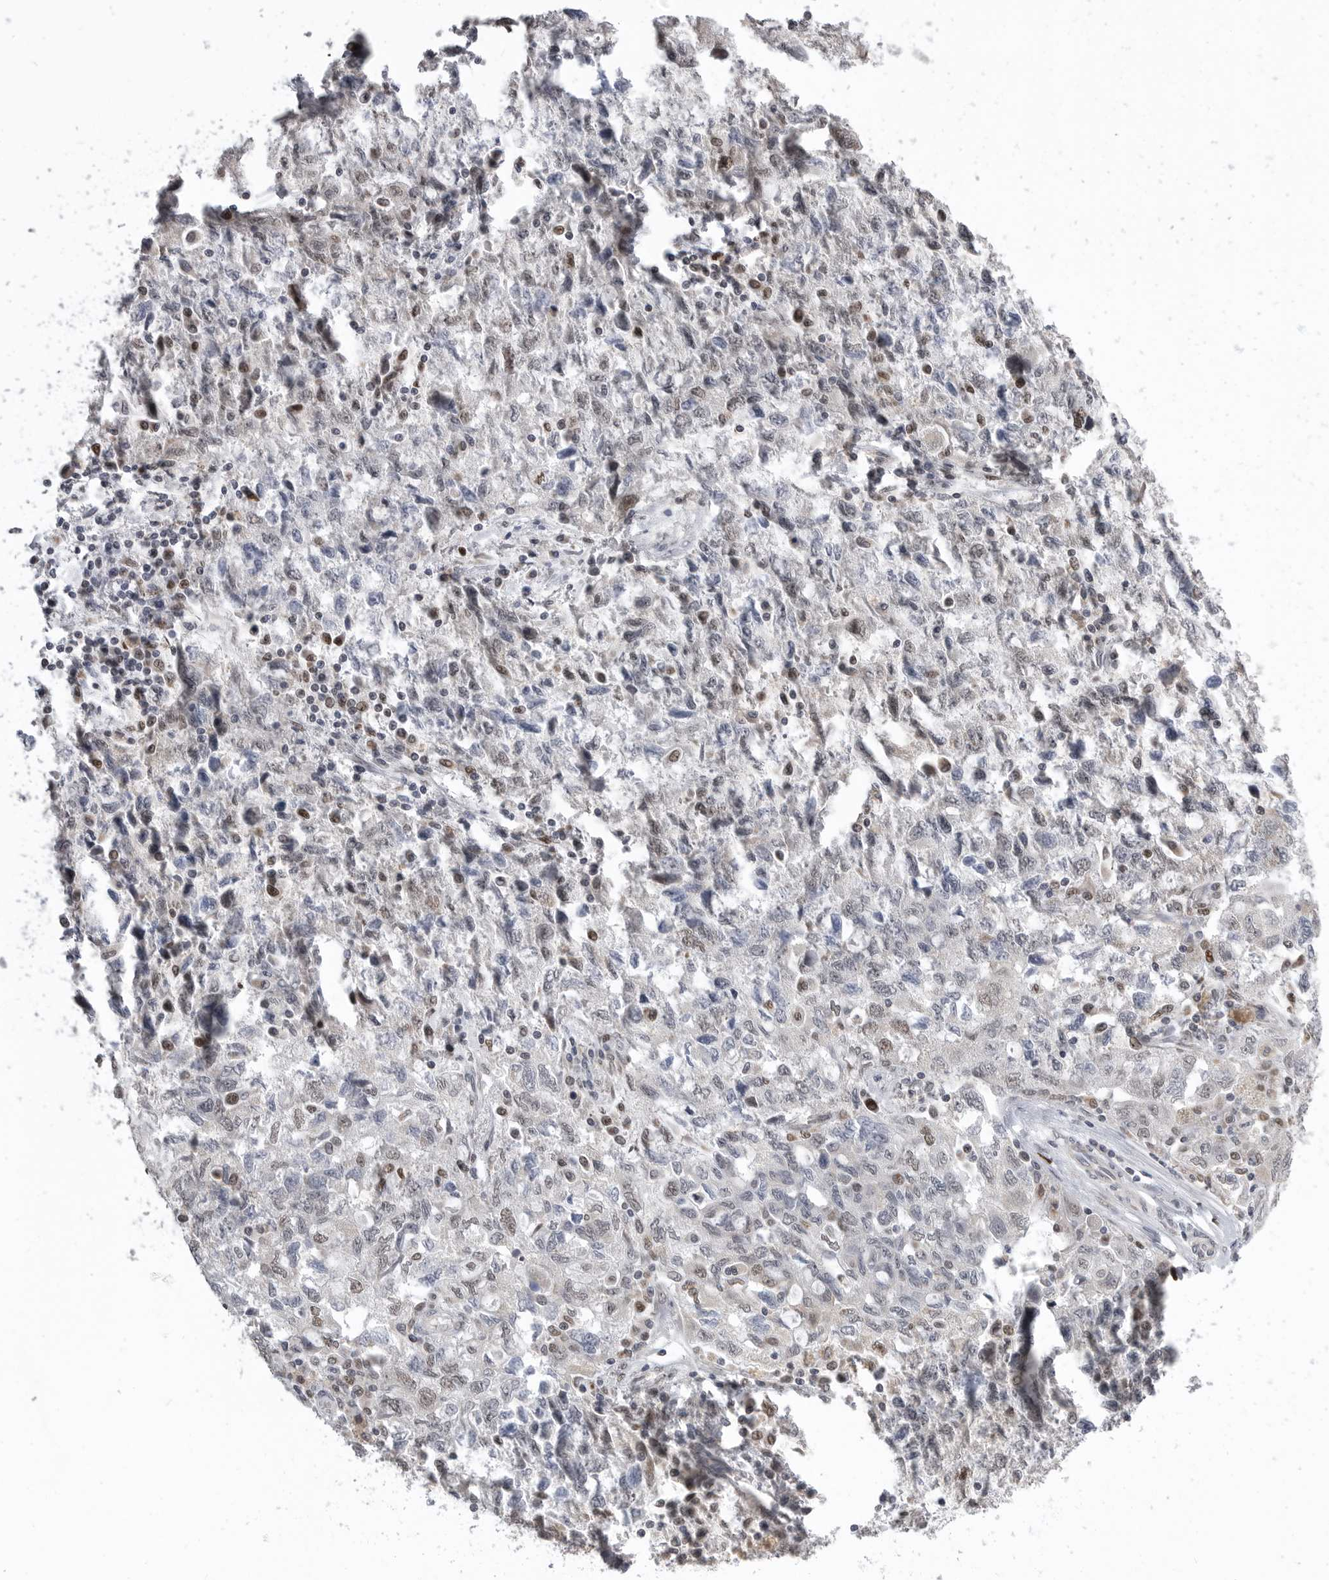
{"staining": {"intensity": "moderate", "quantity": "<25%", "location": "nuclear"}, "tissue": "ovarian cancer", "cell_type": "Tumor cells", "image_type": "cancer", "snomed": [{"axis": "morphology", "description": "Carcinoma, NOS"}, {"axis": "morphology", "description": "Cystadenocarcinoma, serous, NOS"}, {"axis": "topography", "description": "Ovary"}], "caption": "A histopathology image of human ovarian cancer (carcinoma) stained for a protein shows moderate nuclear brown staining in tumor cells.", "gene": "SMARCC1", "patient": {"sex": "female", "age": 69}}